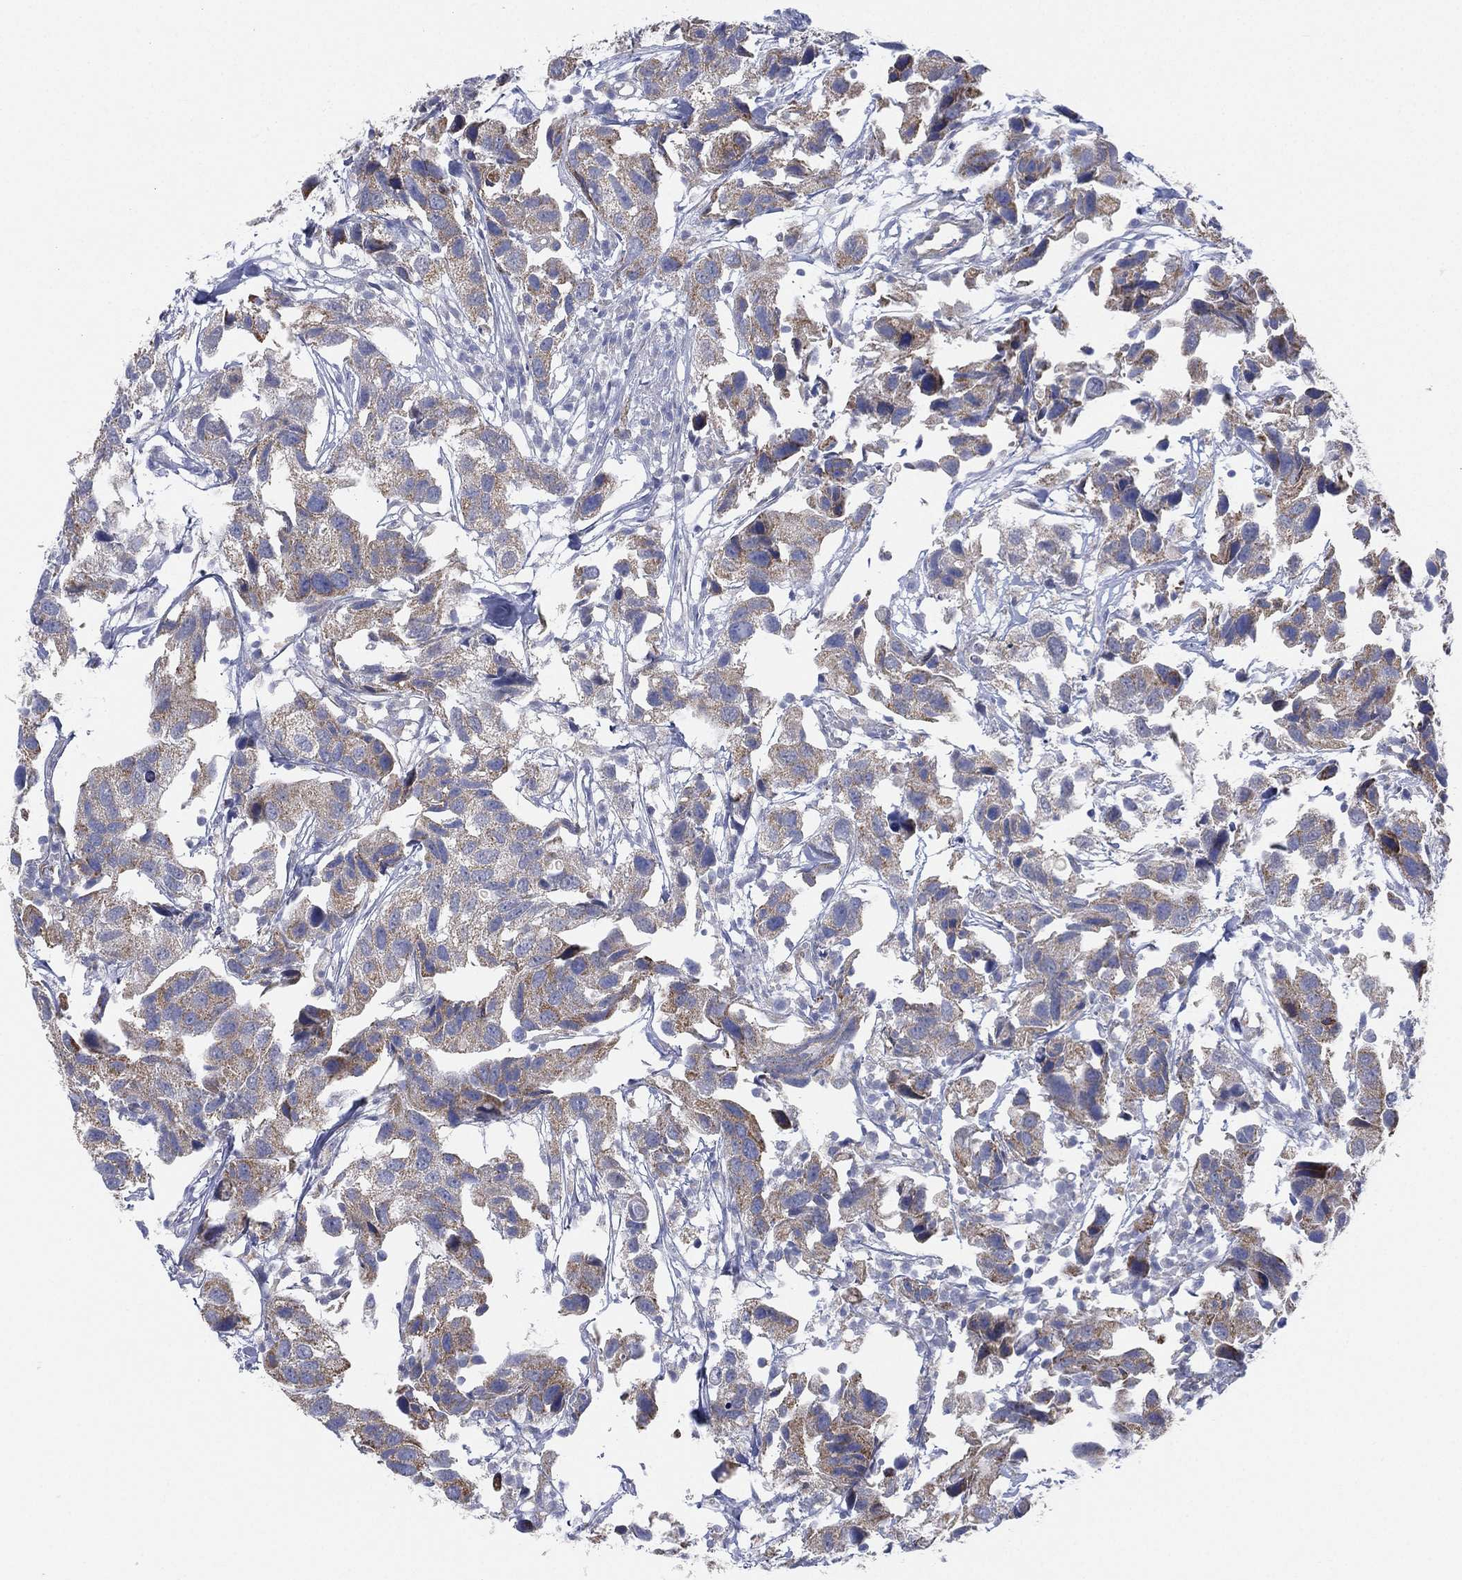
{"staining": {"intensity": "weak", "quantity": "25%-75%", "location": "cytoplasmic/membranous"}, "tissue": "urothelial cancer", "cell_type": "Tumor cells", "image_type": "cancer", "snomed": [{"axis": "morphology", "description": "Urothelial carcinoma, High grade"}, {"axis": "topography", "description": "Urinary bladder"}], "caption": "High-grade urothelial carcinoma stained for a protein displays weak cytoplasmic/membranous positivity in tumor cells. Nuclei are stained in blue.", "gene": "INA", "patient": {"sex": "male", "age": 79}}